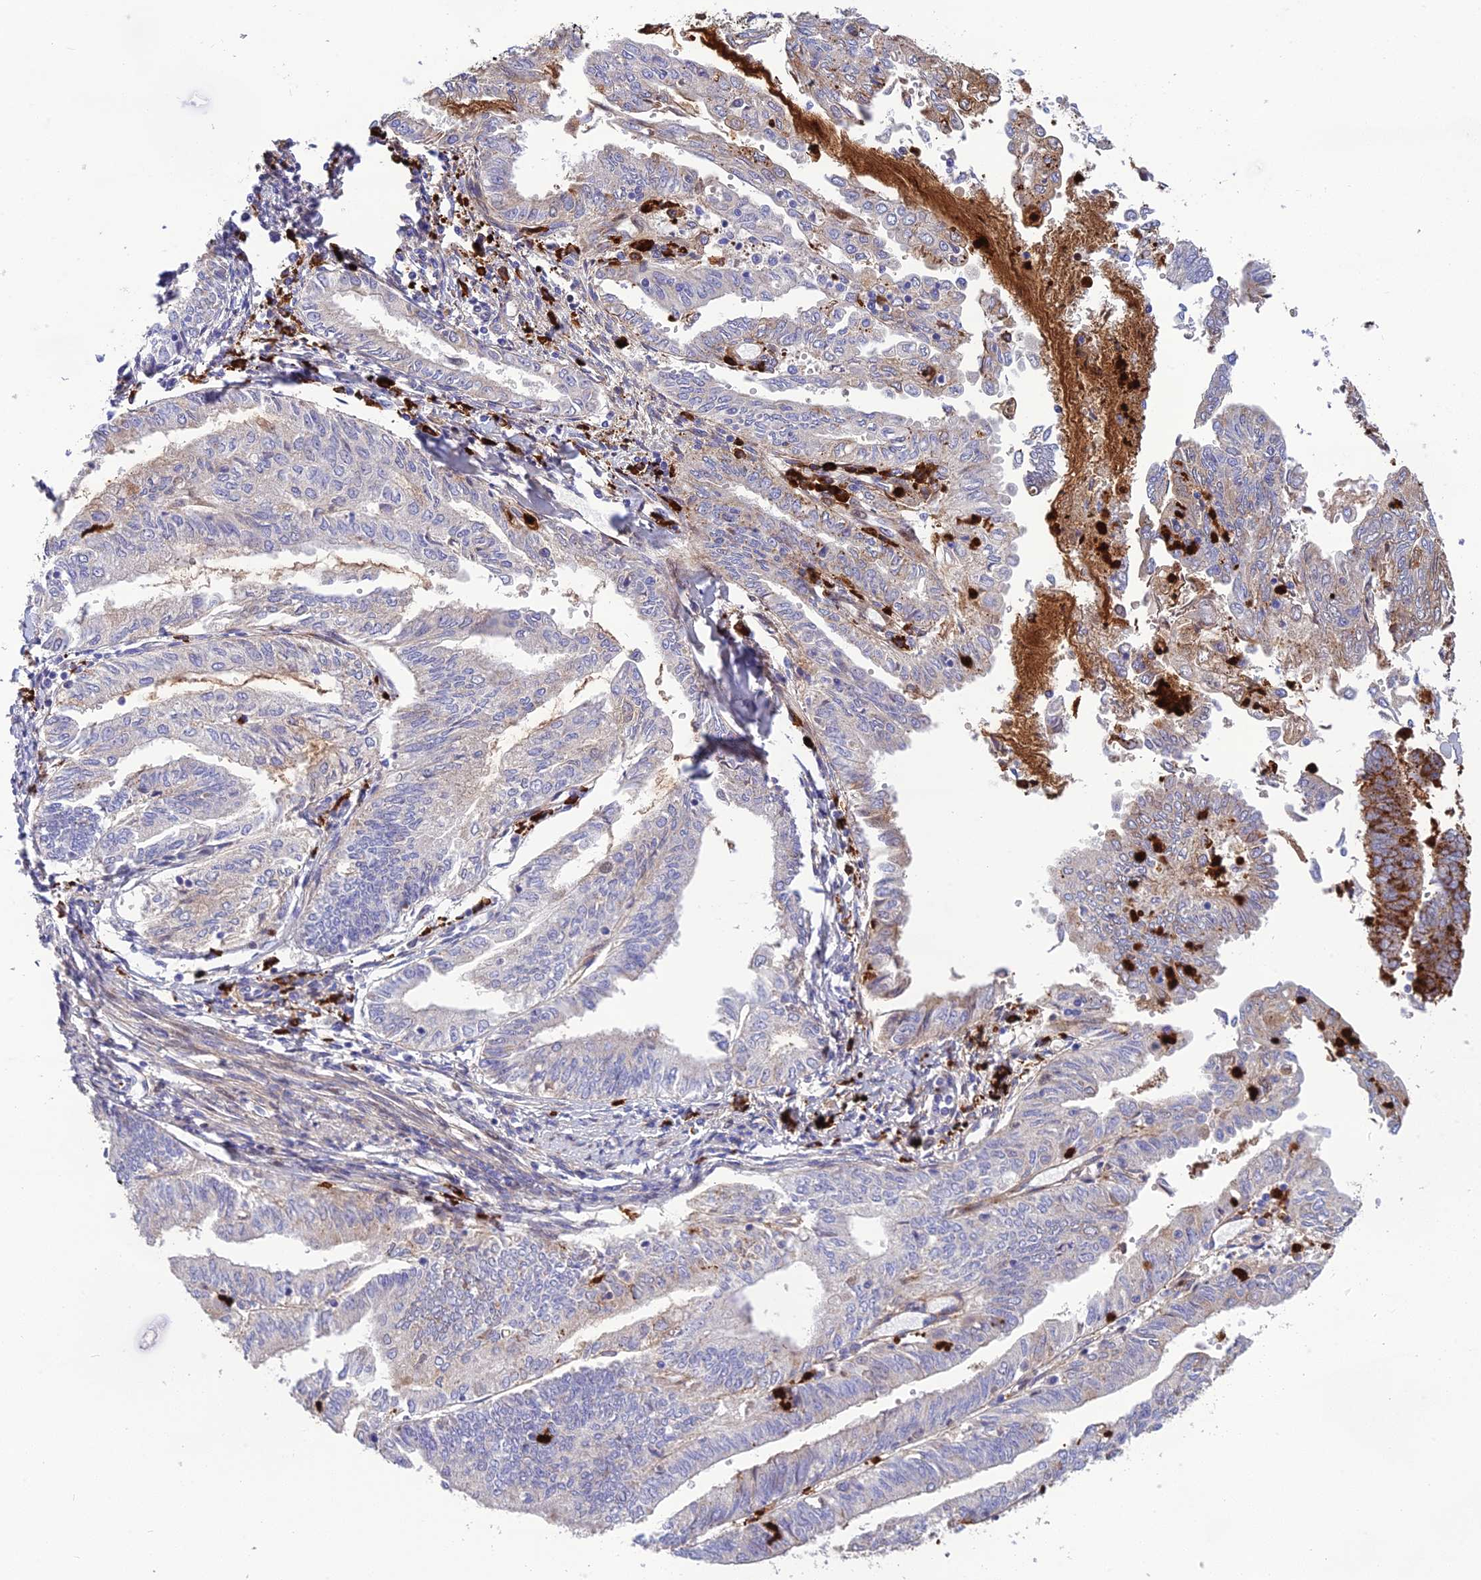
{"staining": {"intensity": "moderate", "quantity": "<25%", "location": "cytoplasmic/membranous"}, "tissue": "endometrial cancer", "cell_type": "Tumor cells", "image_type": "cancer", "snomed": [{"axis": "morphology", "description": "Adenocarcinoma, NOS"}, {"axis": "topography", "description": "Endometrium"}], "caption": "Approximately <25% of tumor cells in human endometrial cancer (adenocarcinoma) show moderate cytoplasmic/membranous protein expression as visualized by brown immunohistochemical staining.", "gene": "CPSF4L", "patient": {"sex": "female", "age": 66}}